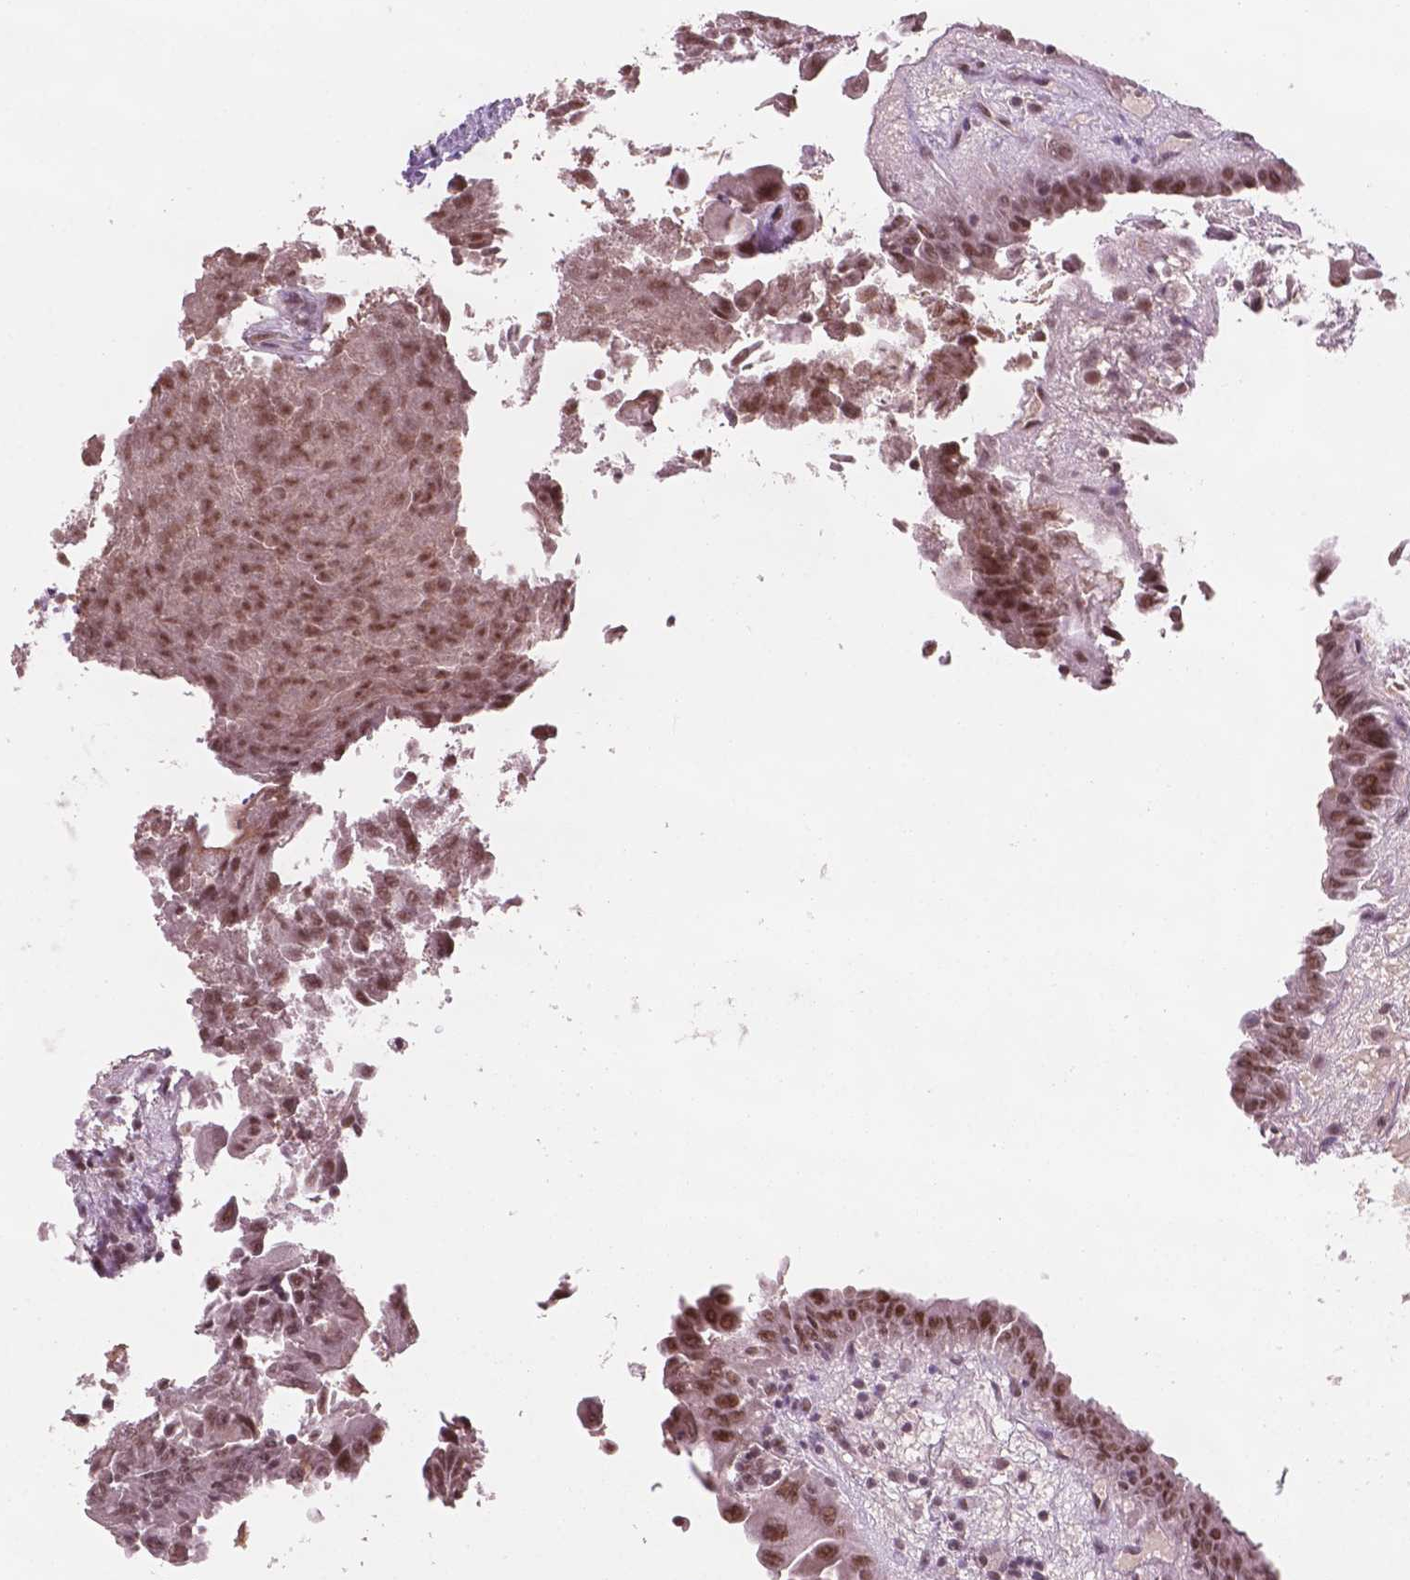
{"staining": {"intensity": "moderate", "quantity": ">75%", "location": "nuclear"}, "tissue": "thyroid cancer", "cell_type": "Tumor cells", "image_type": "cancer", "snomed": [{"axis": "morphology", "description": "Papillary adenocarcinoma, NOS"}, {"axis": "topography", "description": "Thyroid gland"}], "caption": "A medium amount of moderate nuclear positivity is seen in approximately >75% of tumor cells in thyroid cancer (papillary adenocarcinoma) tissue. (IHC, brightfield microscopy, high magnification).", "gene": "POLR2E", "patient": {"sex": "female", "age": 37}}